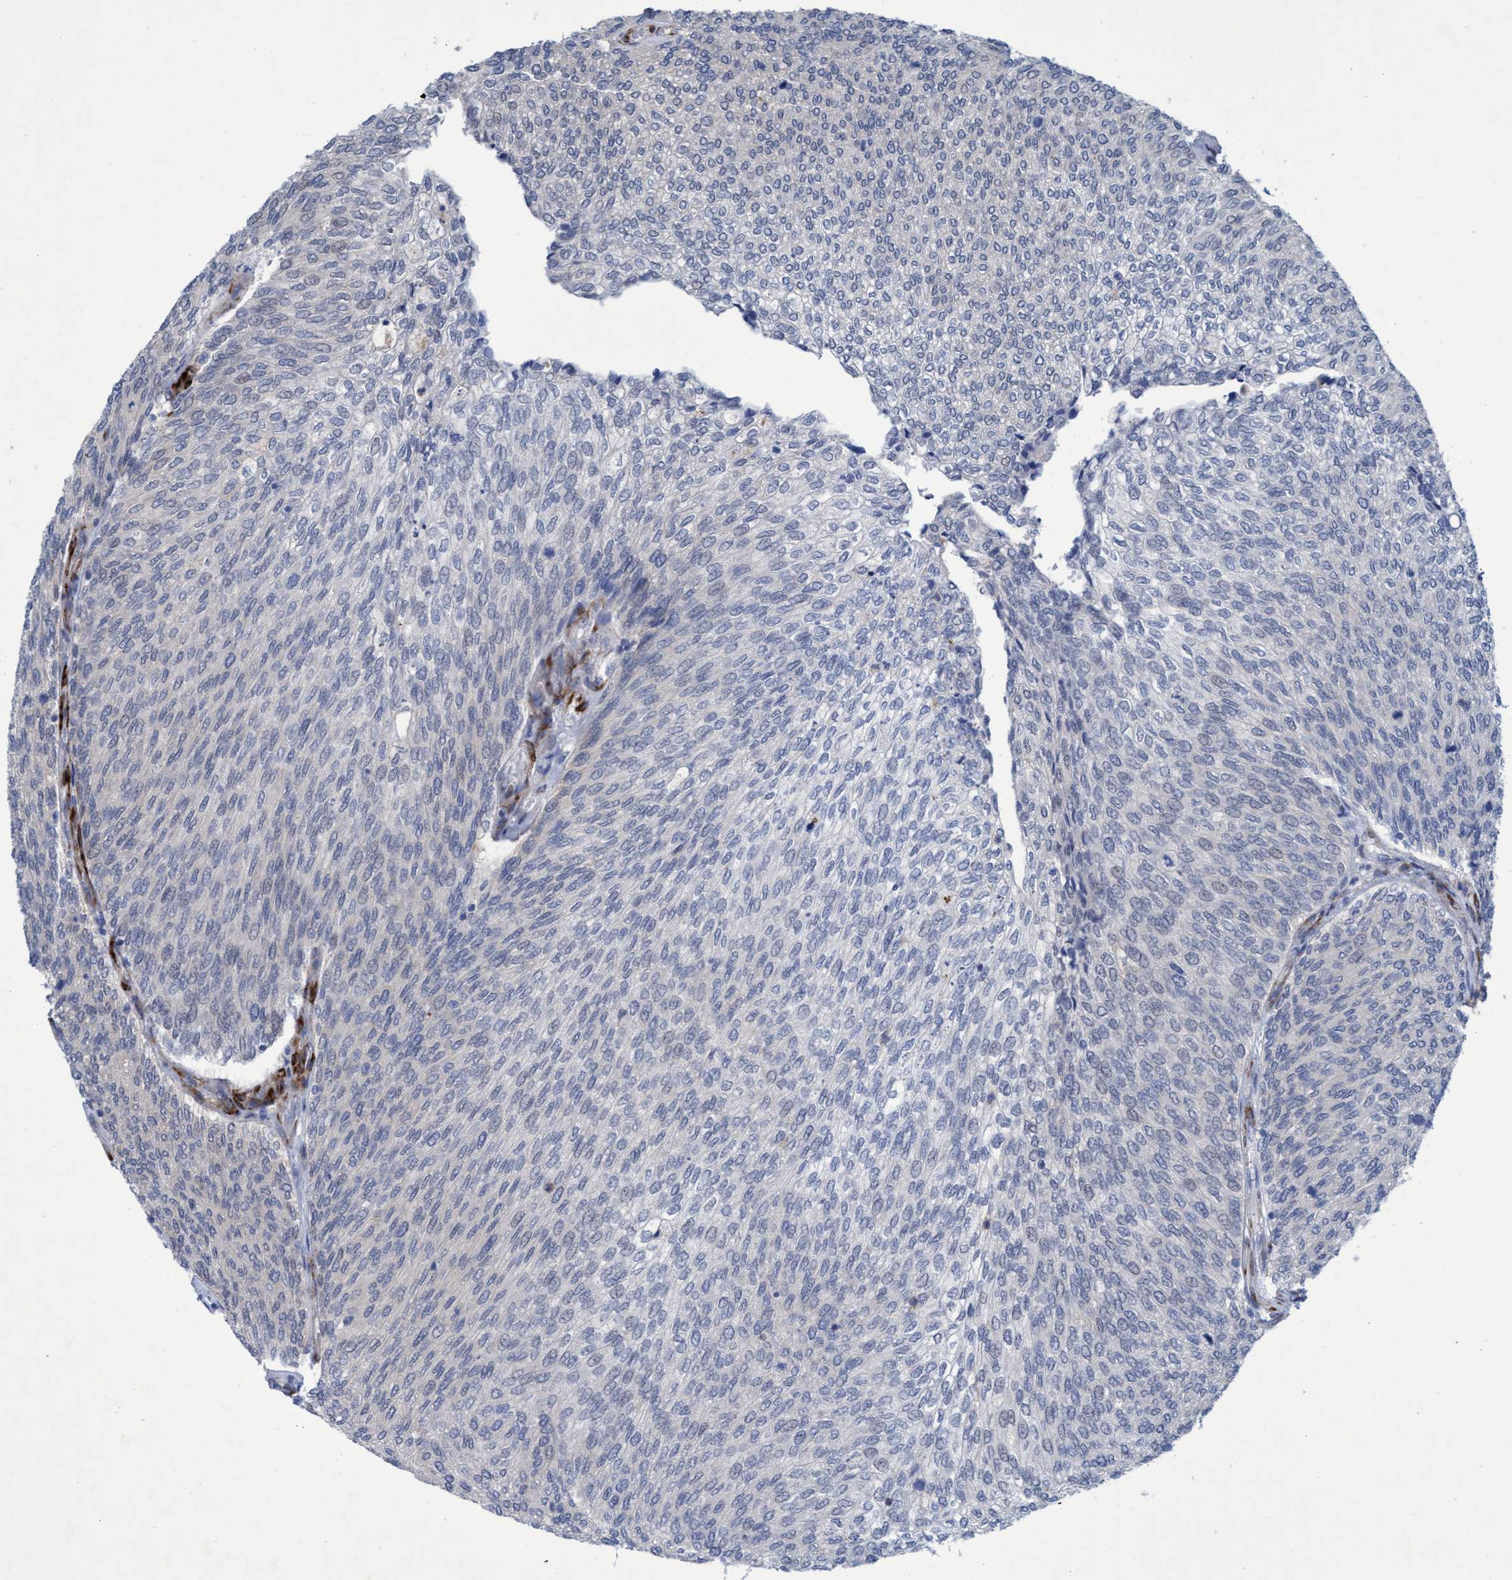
{"staining": {"intensity": "negative", "quantity": "none", "location": "none"}, "tissue": "urothelial cancer", "cell_type": "Tumor cells", "image_type": "cancer", "snomed": [{"axis": "morphology", "description": "Urothelial carcinoma, Low grade"}, {"axis": "topography", "description": "Urinary bladder"}], "caption": "The immunohistochemistry photomicrograph has no significant staining in tumor cells of urothelial cancer tissue.", "gene": "SLC43A2", "patient": {"sex": "female", "age": 79}}